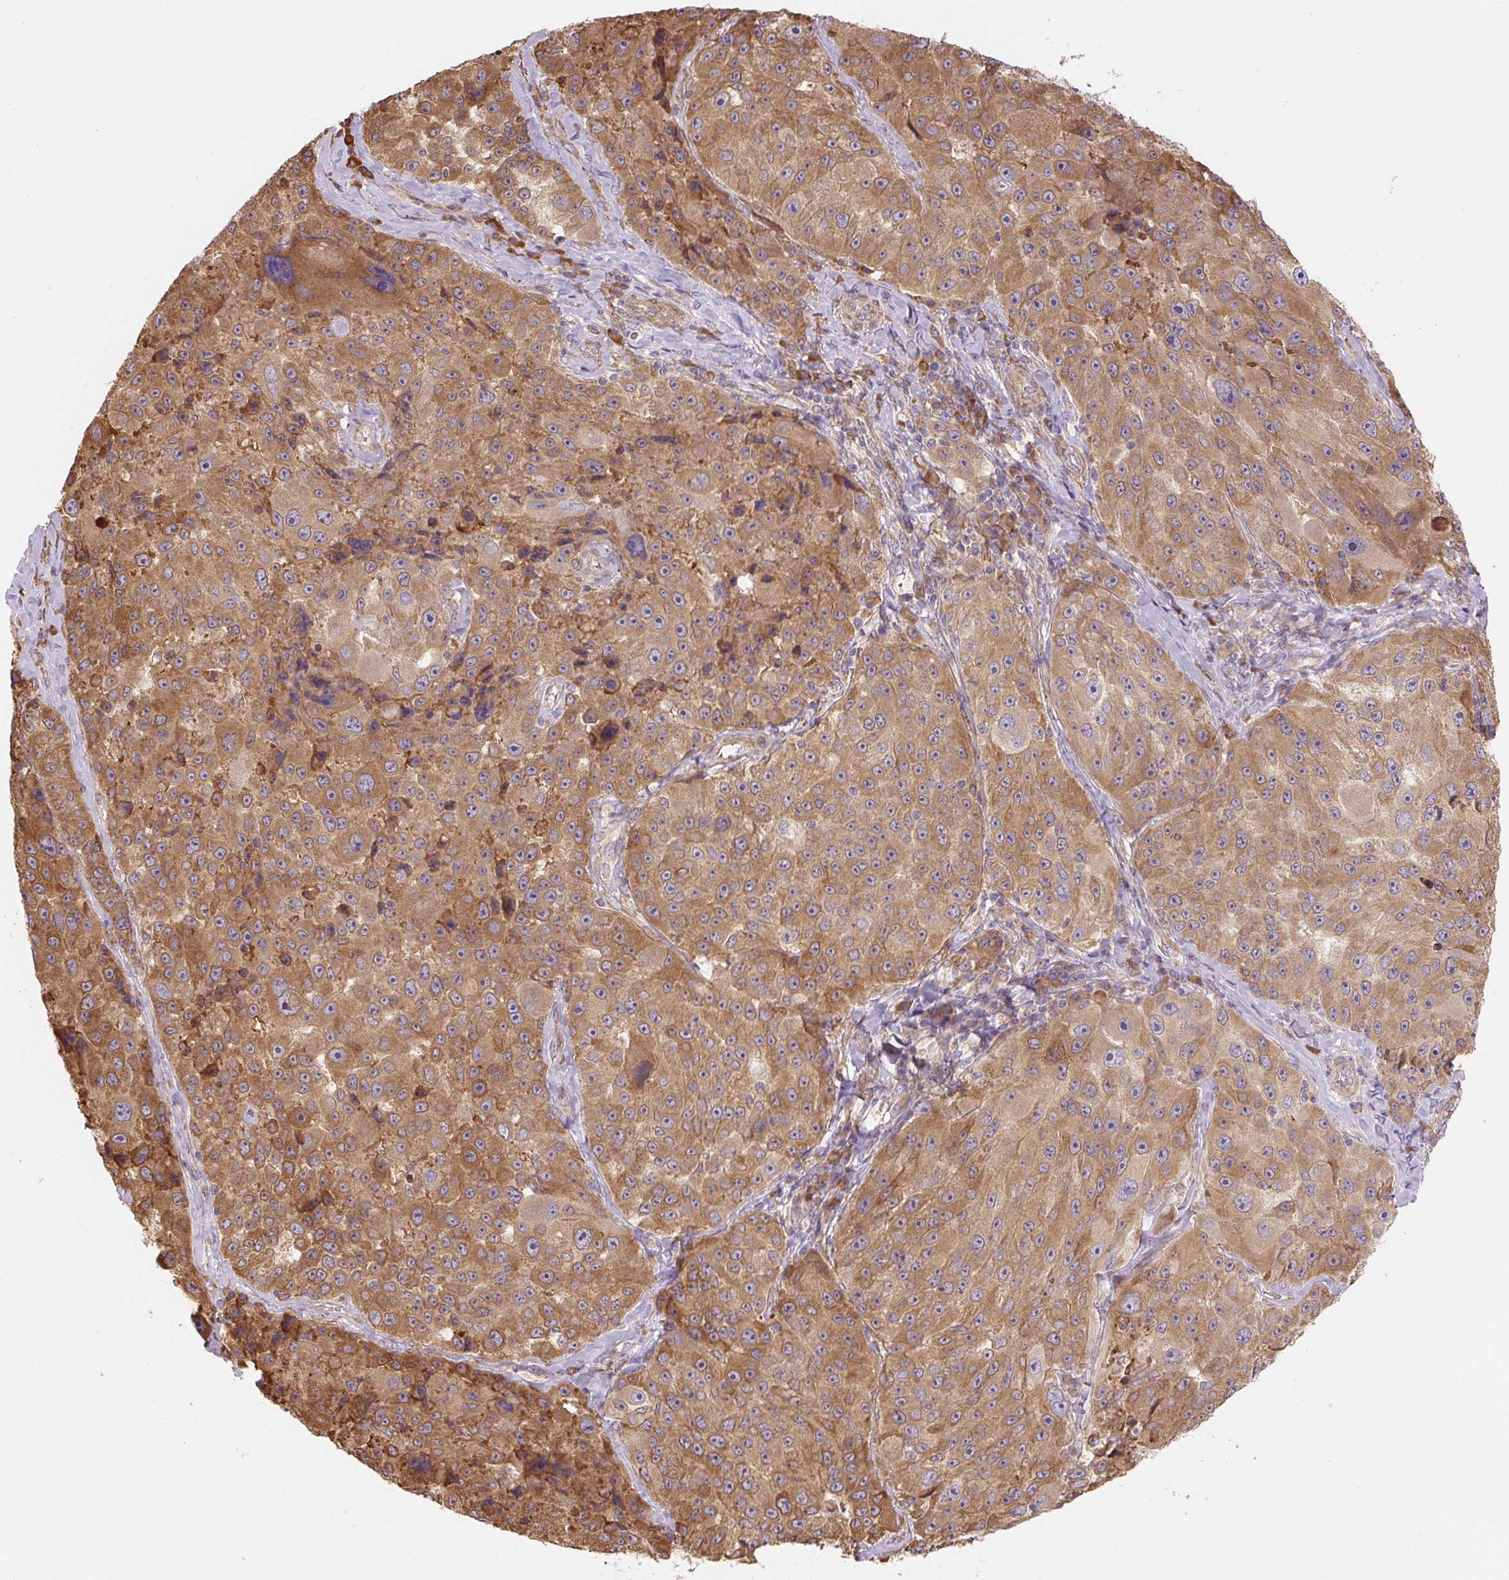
{"staining": {"intensity": "moderate", "quantity": ">75%", "location": "cytoplasmic/membranous"}, "tissue": "melanoma", "cell_type": "Tumor cells", "image_type": "cancer", "snomed": [{"axis": "morphology", "description": "Malignant melanoma, Metastatic site"}, {"axis": "topography", "description": "Lymph node"}], "caption": "Tumor cells exhibit medium levels of moderate cytoplasmic/membranous staining in about >75% of cells in malignant melanoma (metastatic site).", "gene": "RASA1", "patient": {"sex": "male", "age": 62}}